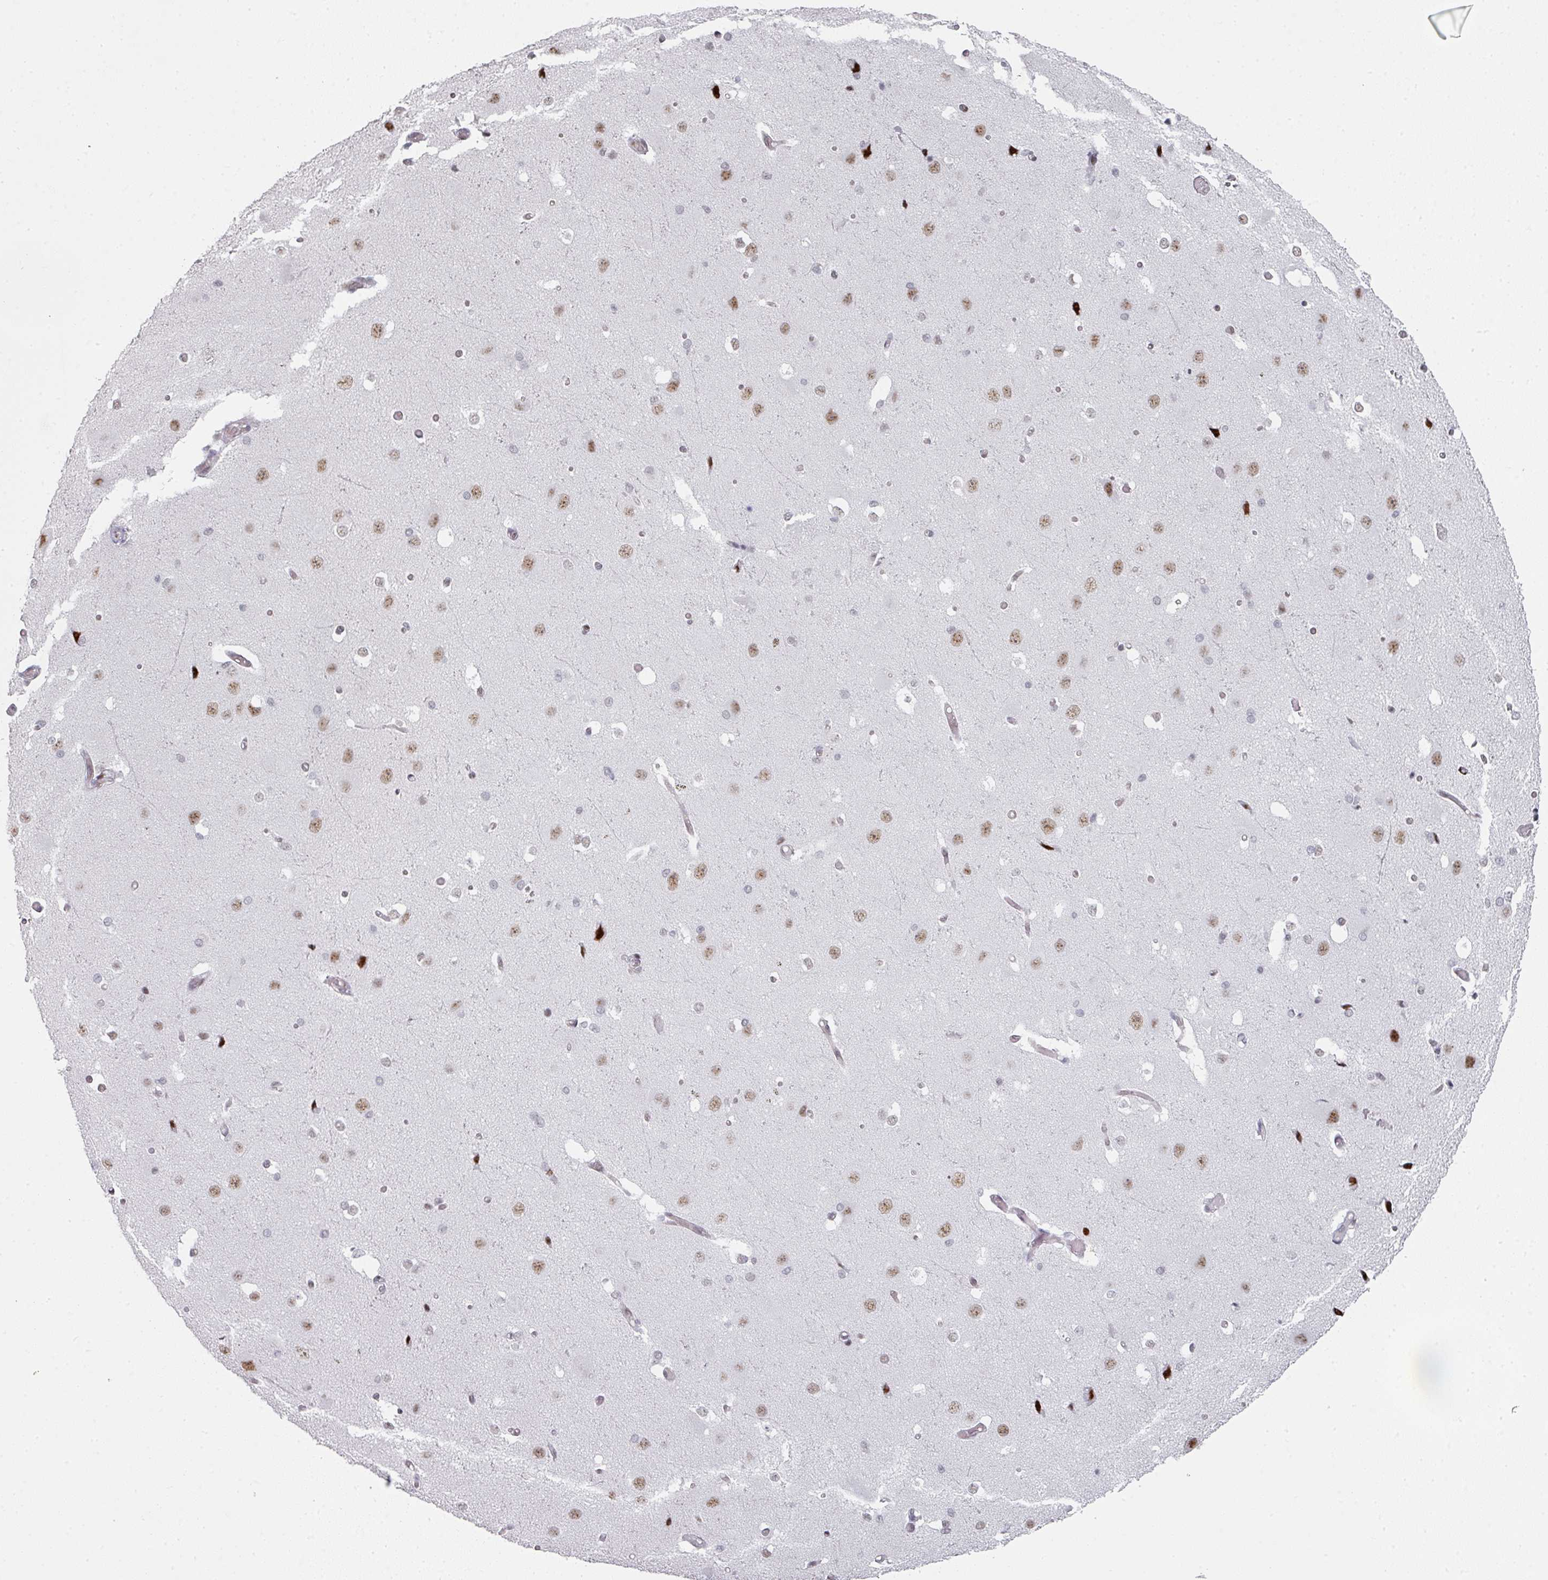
{"staining": {"intensity": "weak", "quantity": ">75%", "location": "nuclear"}, "tissue": "cerebral cortex", "cell_type": "Endothelial cells", "image_type": "normal", "snomed": [{"axis": "morphology", "description": "Normal tissue, NOS"}, {"axis": "morphology", "description": "Inflammation, NOS"}, {"axis": "topography", "description": "Cerebral cortex"}], "caption": "Endothelial cells exhibit low levels of weak nuclear expression in about >75% of cells in benign human cerebral cortex.", "gene": "SF3B5", "patient": {"sex": "male", "age": 6}}